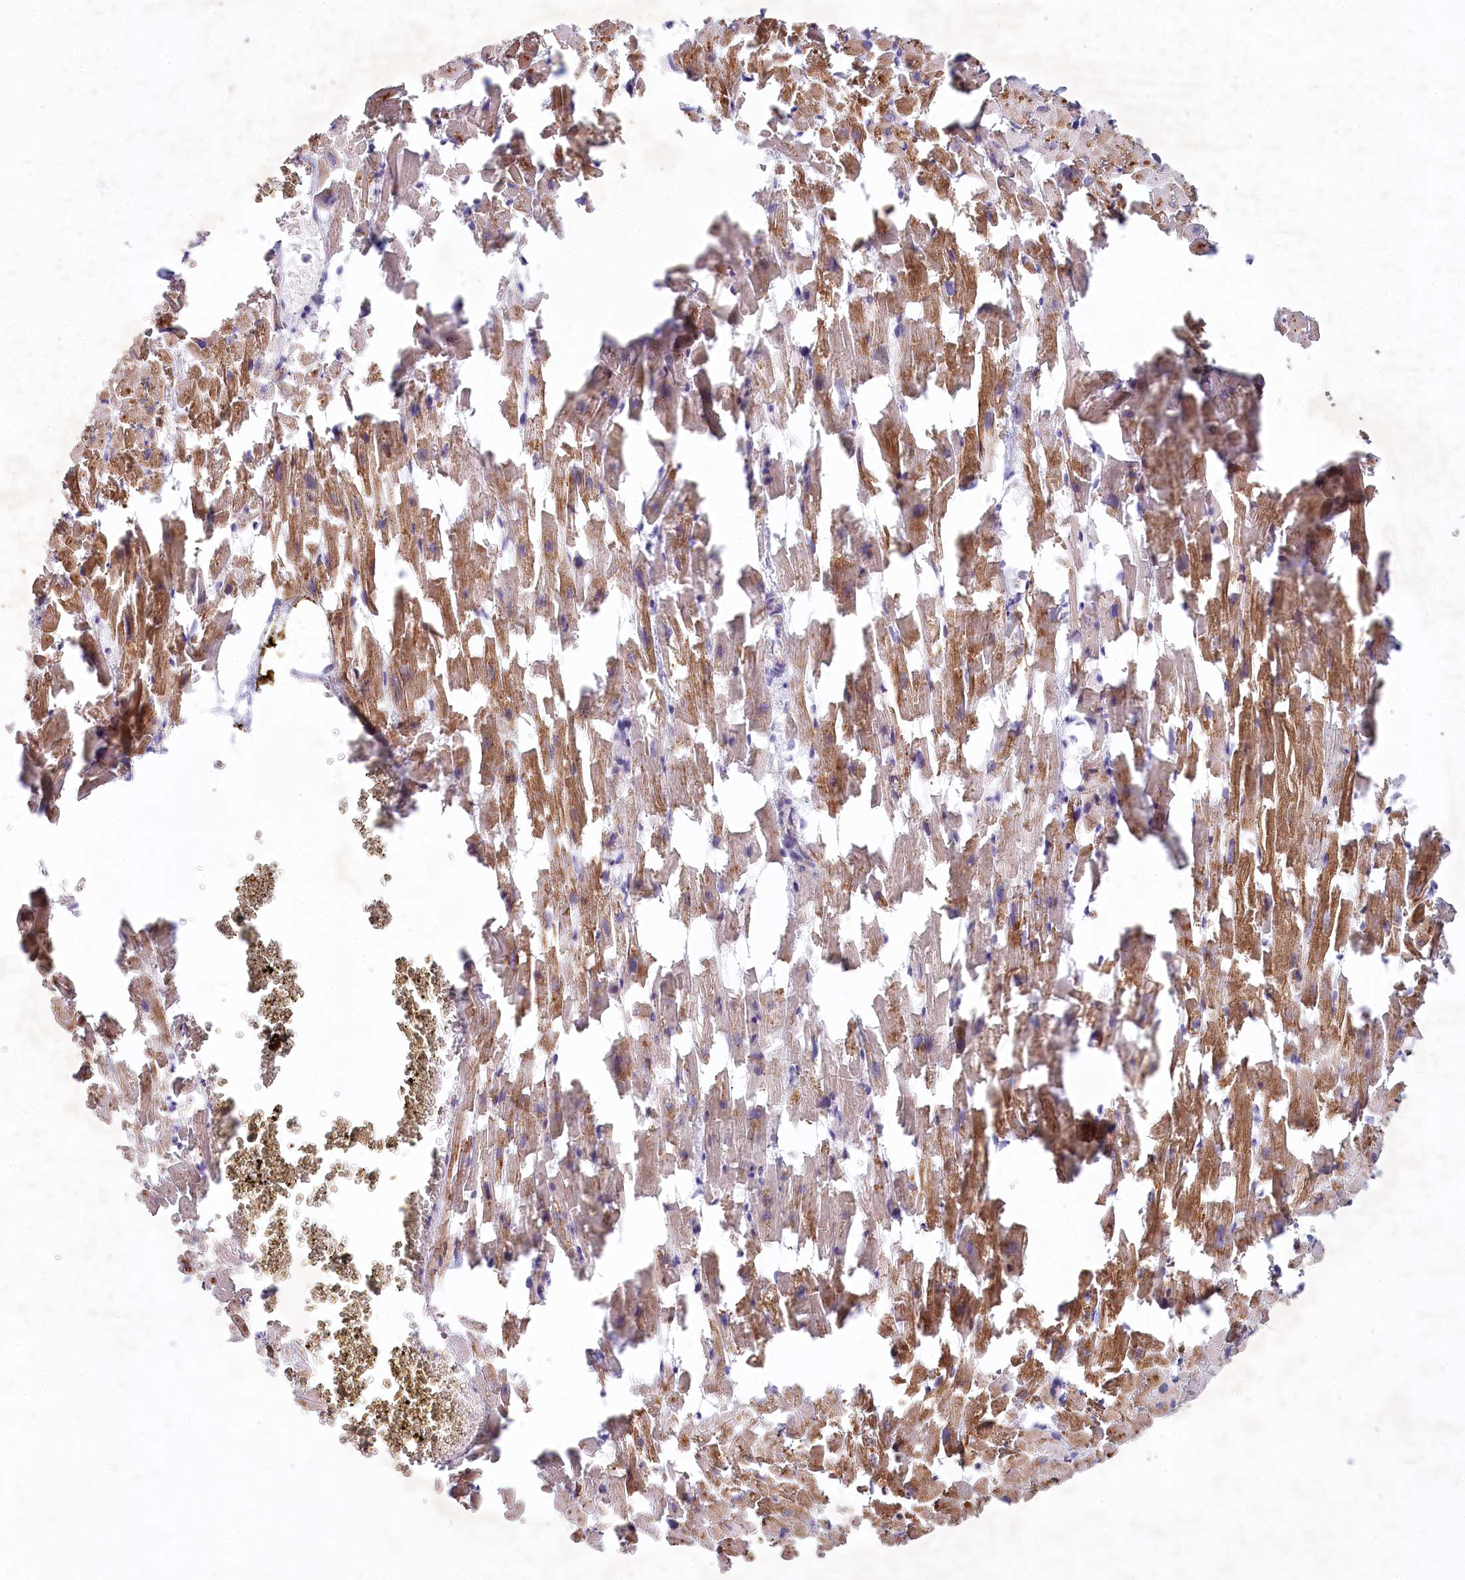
{"staining": {"intensity": "moderate", "quantity": ">75%", "location": "cytoplasmic/membranous"}, "tissue": "heart muscle", "cell_type": "Cardiomyocytes", "image_type": "normal", "snomed": [{"axis": "morphology", "description": "Normal tissue, NOS"}, {"axis": "topography", "description": "Heart"}], "caption": "A medium amount of moderate cytoplasmic/membranous positivity is seen in about >75% of cardiomyocytes in benign heart muscle.", "gene": "AMTN", "patient": {"sex": "female", "age": 64}}